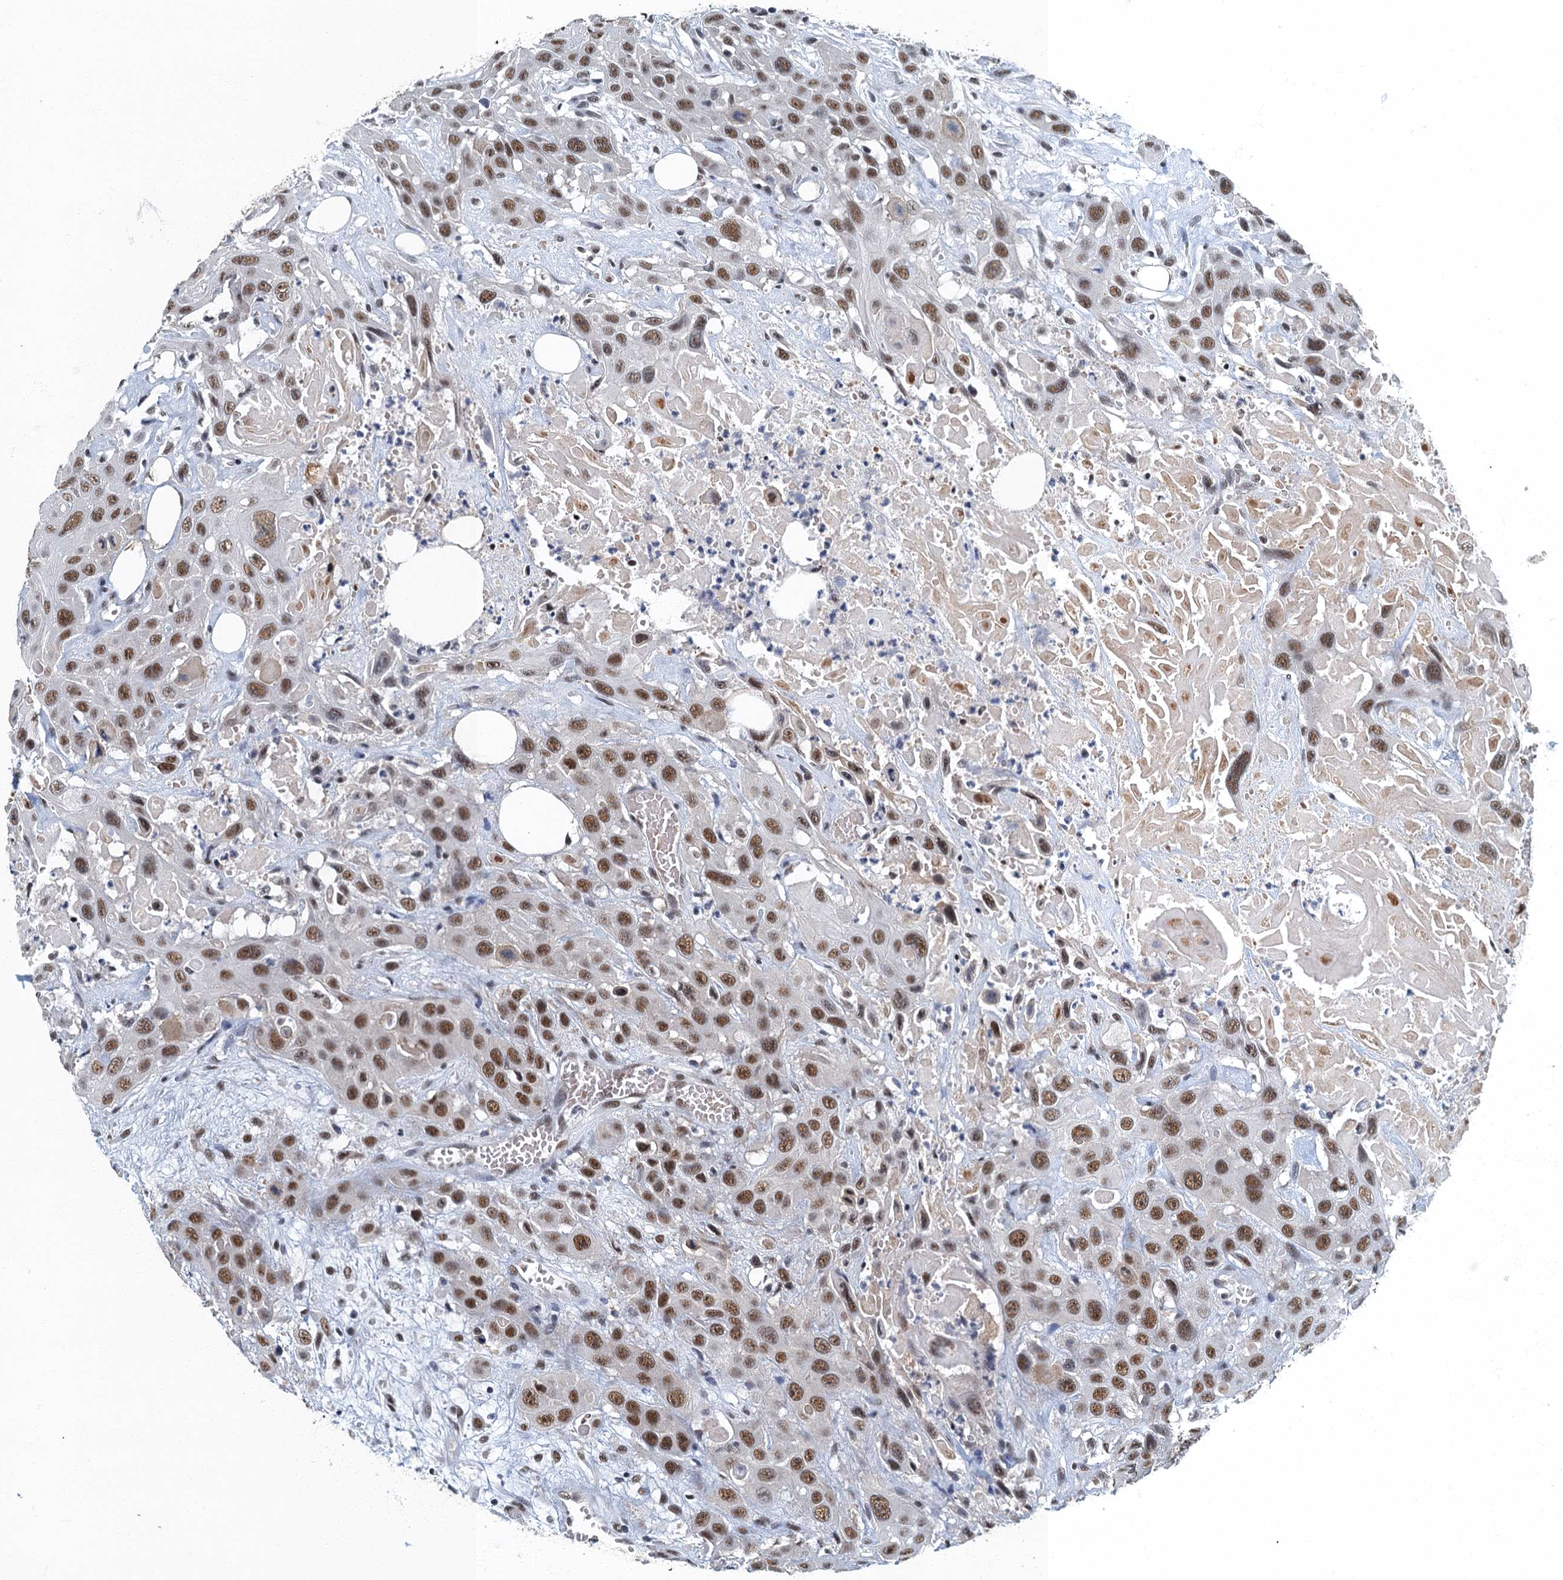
{"staining": {"intensity": "moderate", "quantity": ">75%", "location": "nuclear"}, "tissue": "head and neck cancer", "cell_type": "Tumor cells", "image_type": "cancer", "snomed": [{"axis": "morphology", "description": "Squamous cell carcinoma, NOS"}, {"axis": "topography", "description": "Head-Neck"}], "caption": "Immunohistochemistry staining of head and neck cancer, which shows medium levels of moderate nuclear expression in about >75% of tumor cells indicating moderate nuclear protein positivity. The staining was performed using DAB (brown) for protein detection and nuclei were counterstained in hematoxylin (blue).", "gene": "GADL1", "patient": {"sex": "male", "age": 81}}